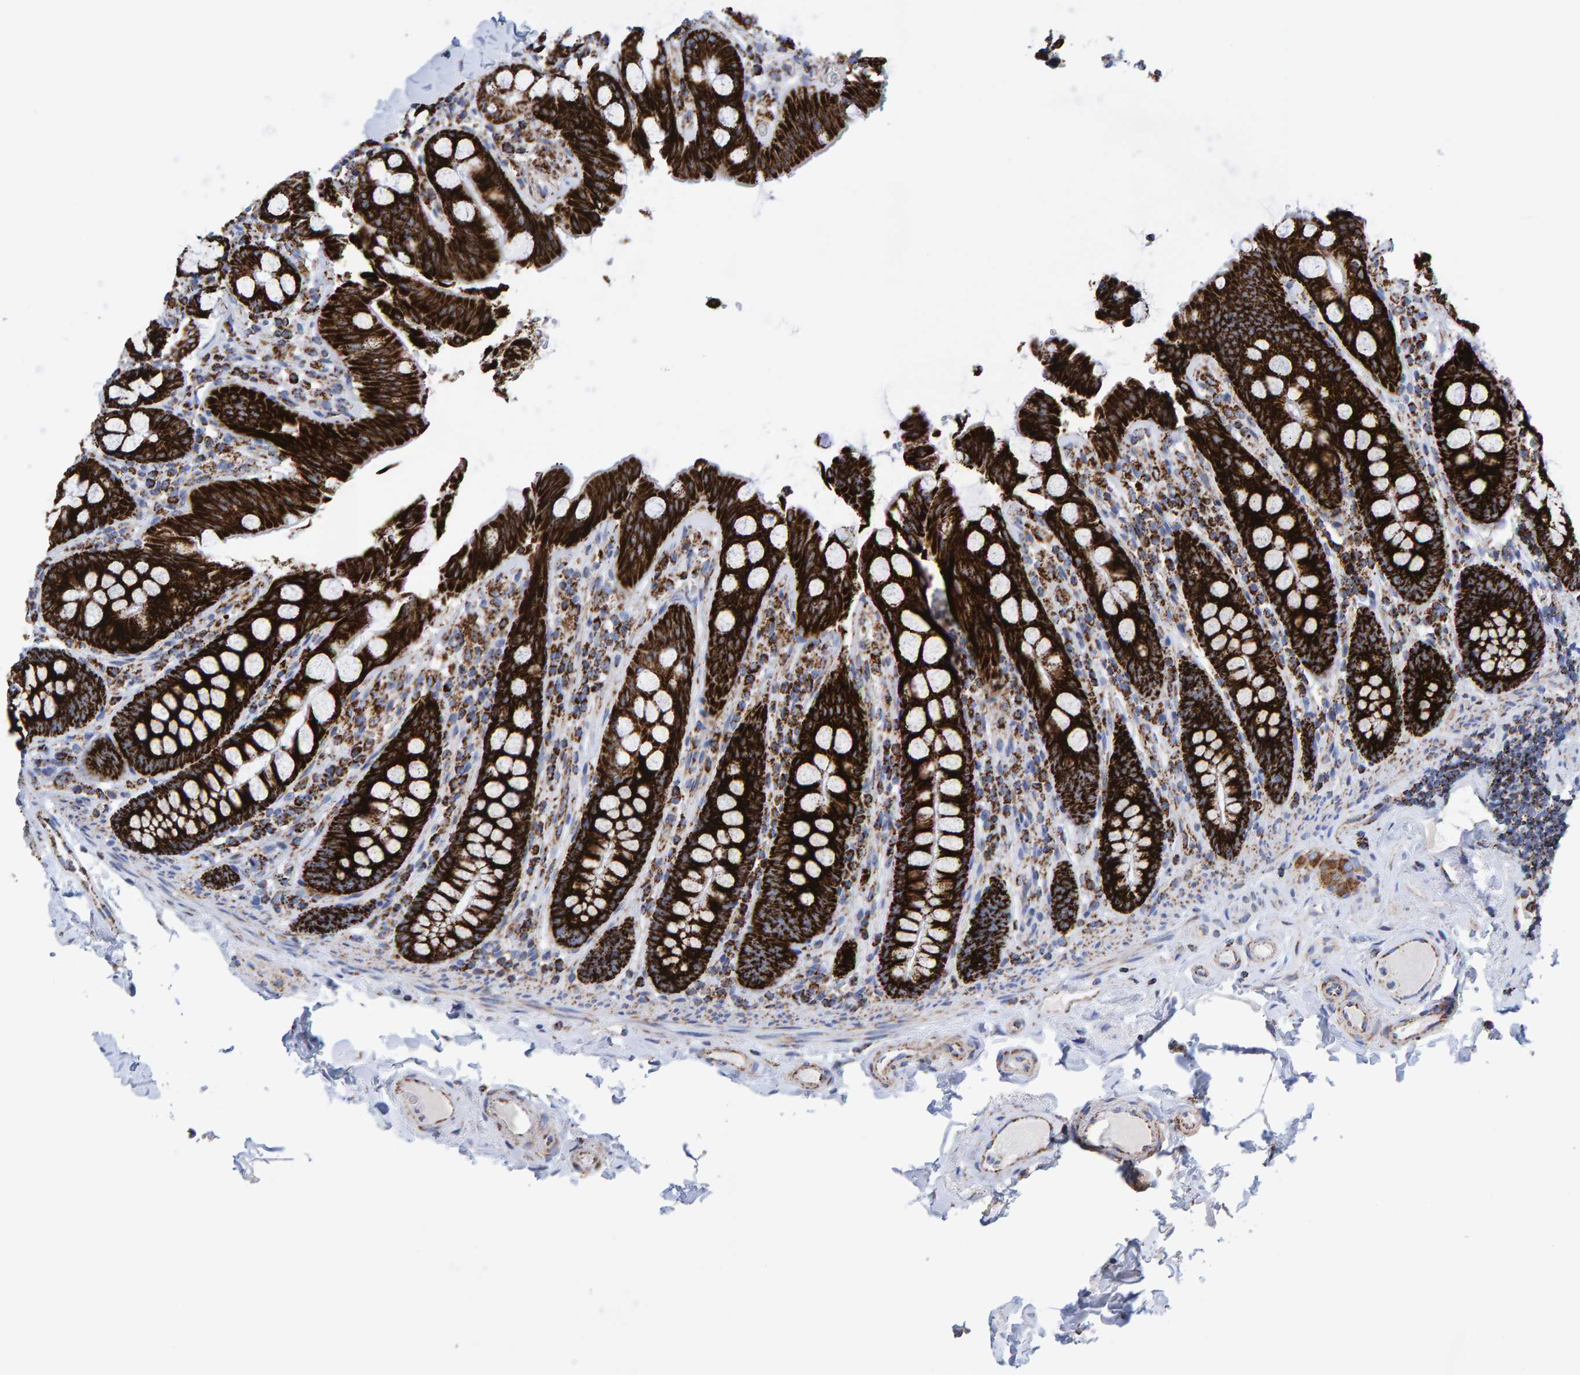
{"staining": {"intensity": "moderate", "quantity": ">75%", "location": "cytoplasmic/membranous"}, "tissue": "colon", "cell_type": "Endothelial cells", "image_type": "normal", "snomed": [{"axis": "morphology", "description": "Normal tissue, NOS"}, {"axis": "topography", "description": "Colon"}, {"axis": "topography", "description": "Peripheral nerve tissue"}], "caption": "An image showing moderate cytoplasmic/membranous staining in about >75% of endothelial cells in benign colon, as visualized by brown immunohistochemical staining.", "gene": "ENSG00000262660", "patient": {"sex": "female", "age": 61}}